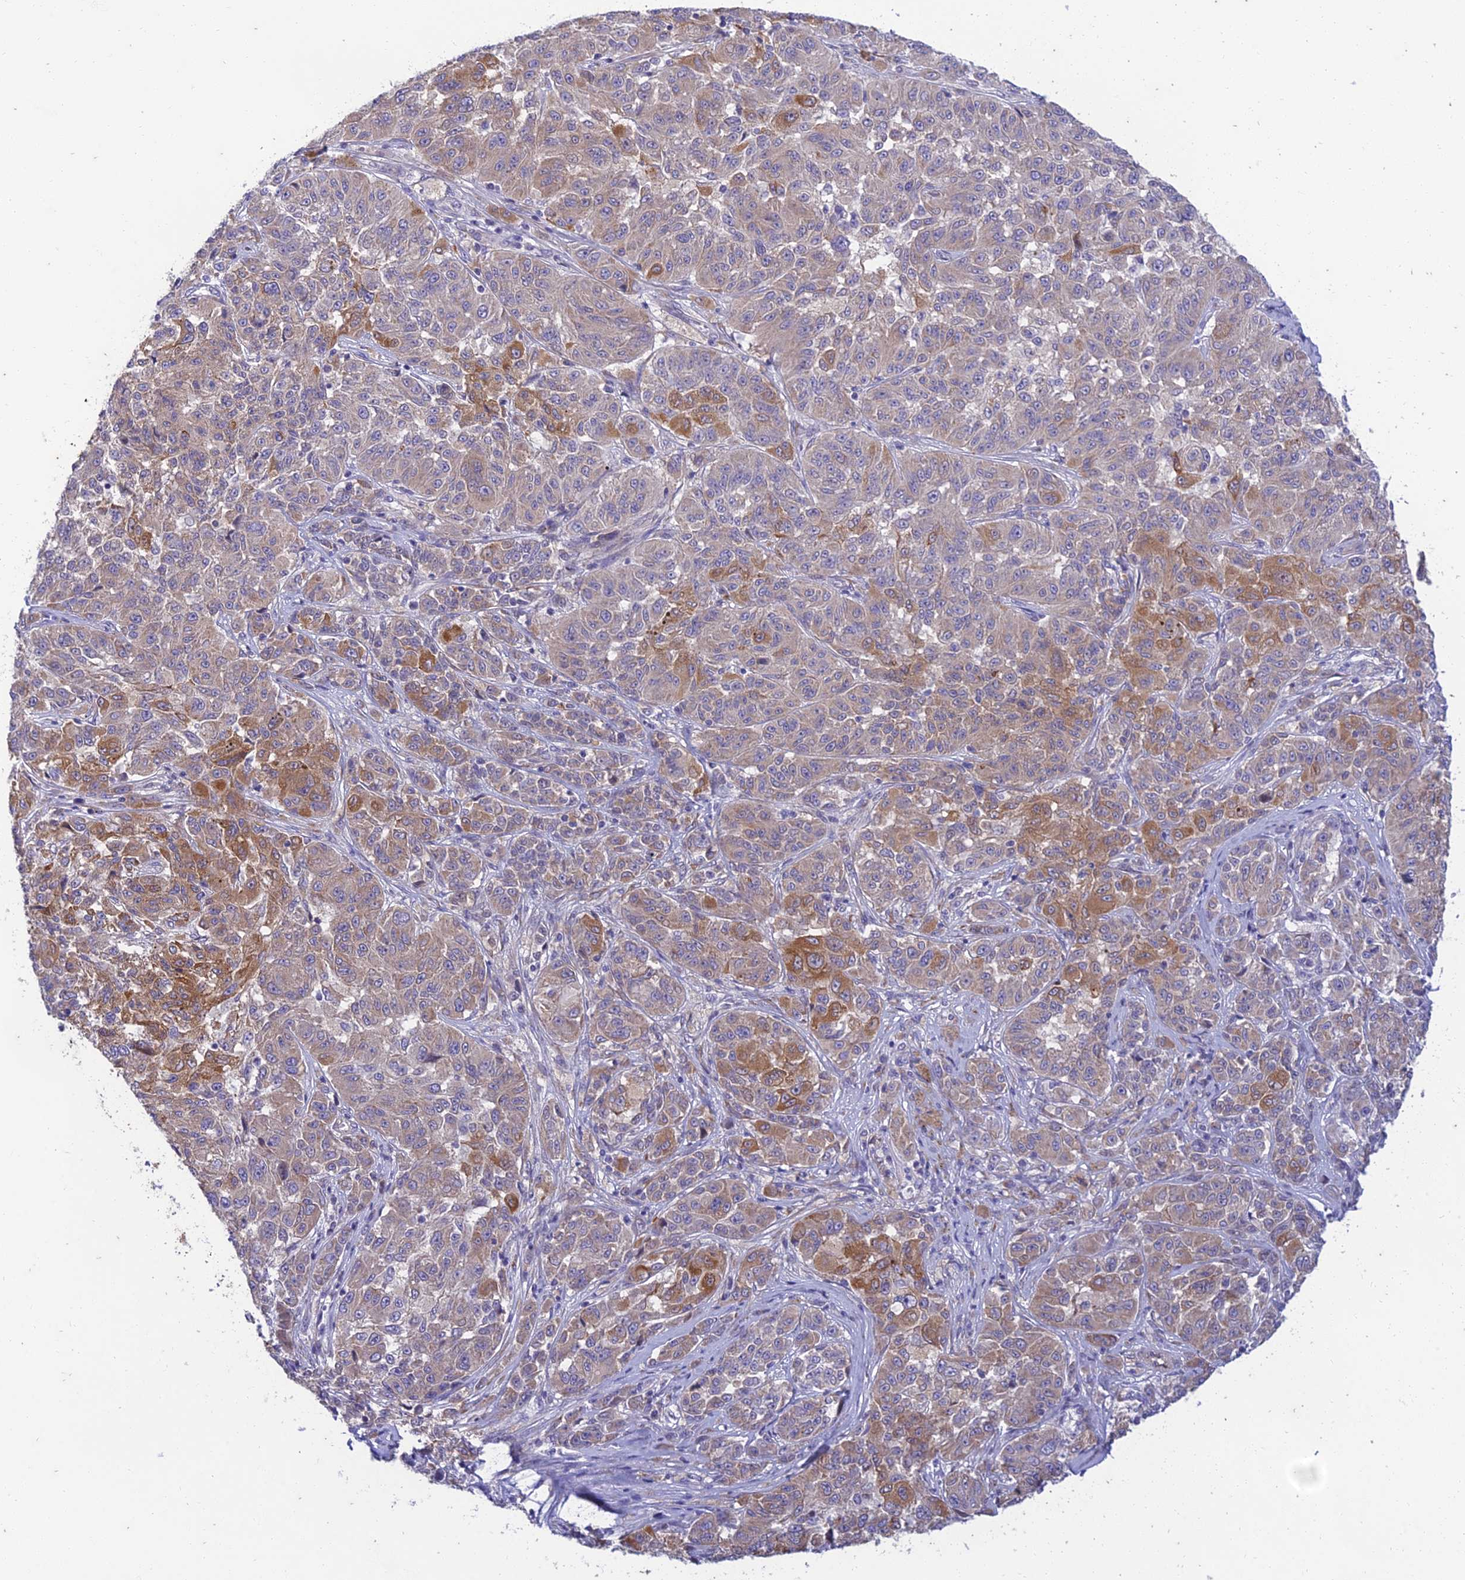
{"staining": {"intensity": "moderate", "quantity": "<25%", "location": "cytoplasmic/membranous"}, "tissue": "melanoma", "cell_type": "Tumor cells", "image_type": "cancer", "snomed": [{"axis": "morphology", "description": "Malignant melanoma, NOS"}, {"axis": "topography", "description": "Skin"}], "caption": "Approximately <25% of tumor cells in human melanoma reveal moderate cytoplasmic/membranous protein expression as visualized by brown immunohistochemical staining.", "gene": "PTCD2", "patient": {"sex": "male", "age": 53}}